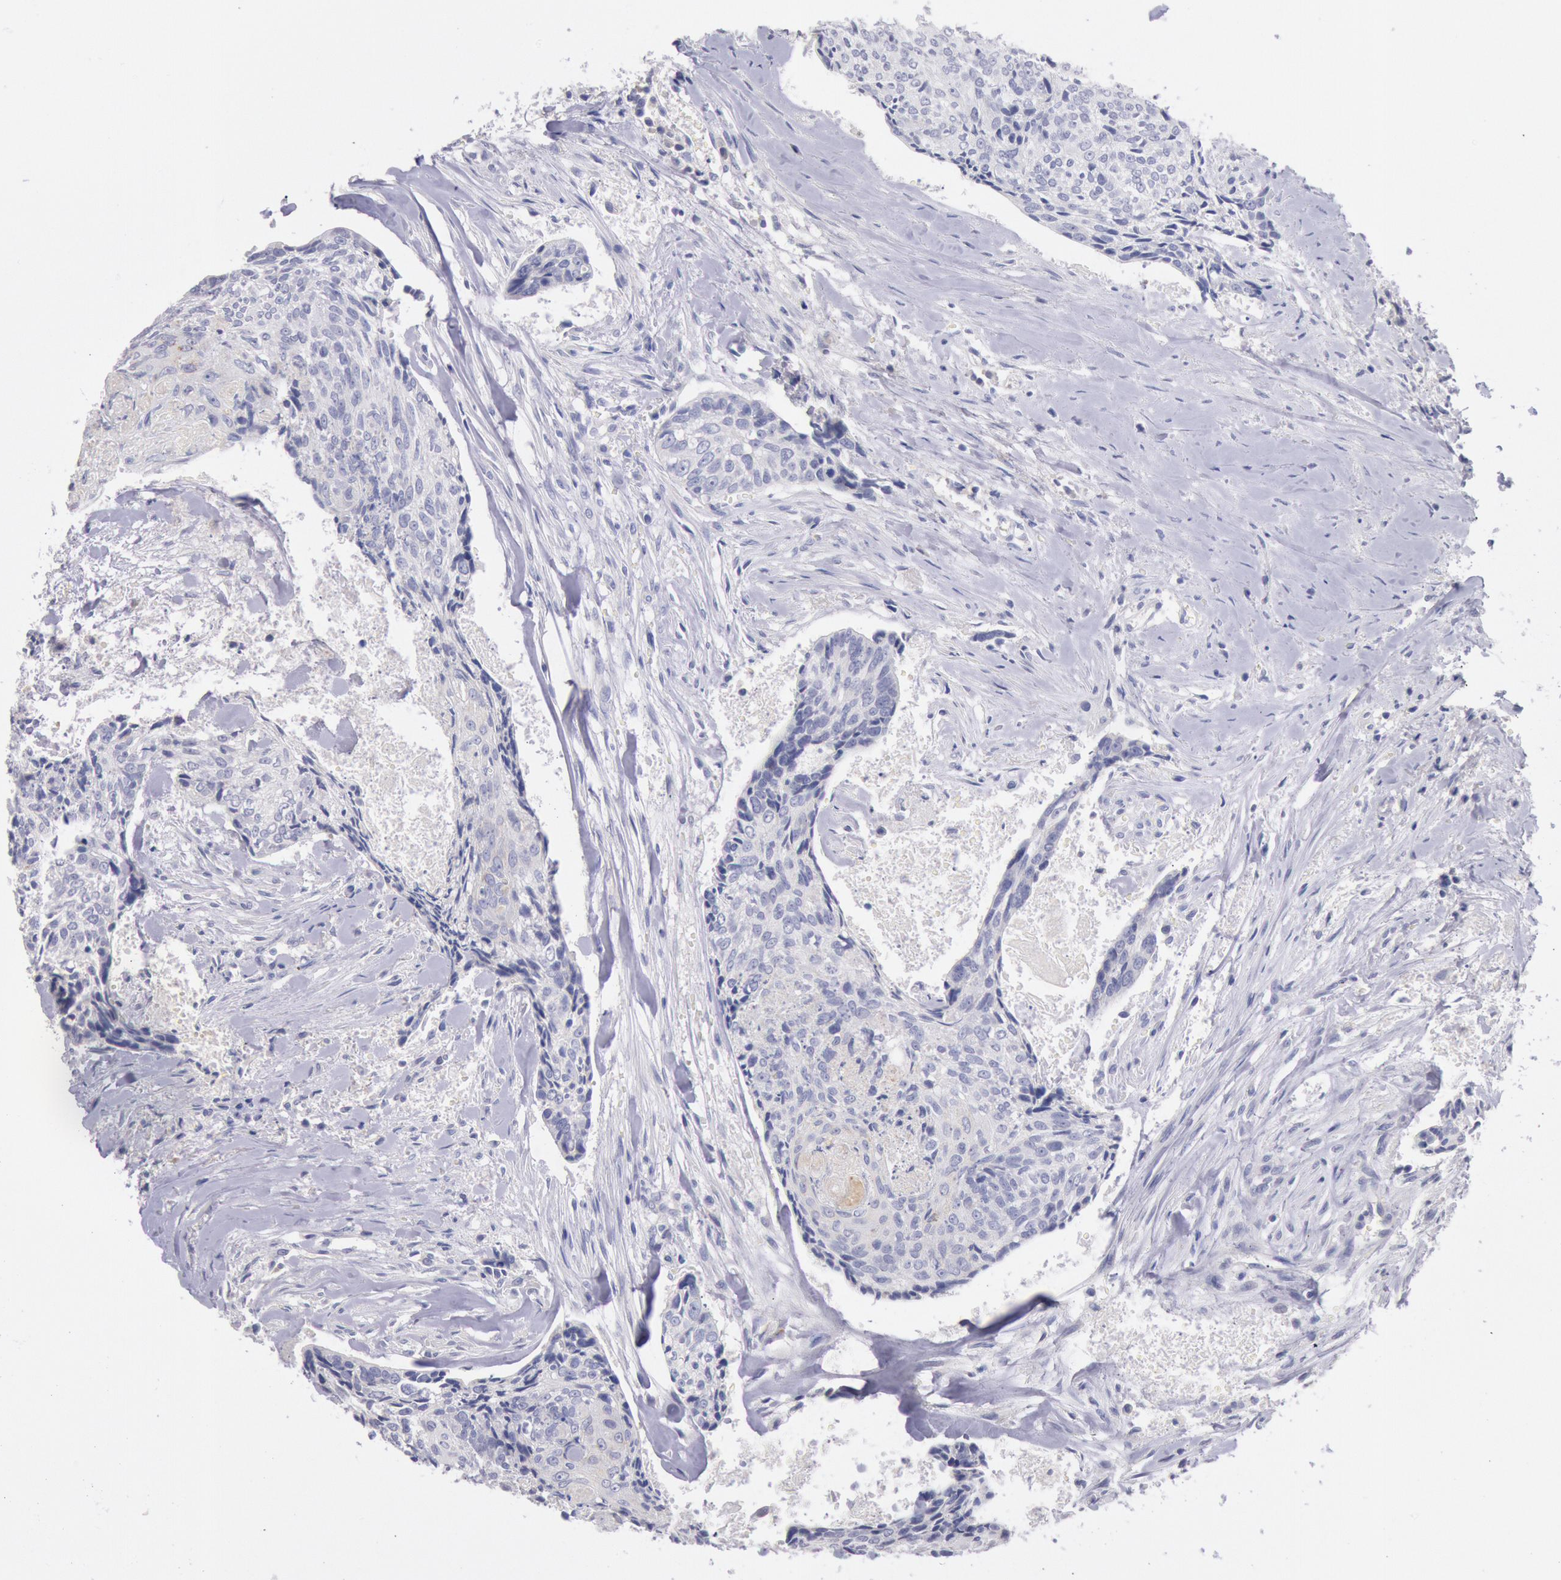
{"staining": {"intensity": "negative", "quantity": "none", "location": "none"}, "tissue": "head and neck cancer", "cell_type": "Tumor cells", "image_type": "cancer", "snomed": [{"axis": "morphology", "description": "Squamous cell carcinoma, NOS"}, {"axis": "topography", "description": "Salivary gland"}, {"axis": "topography", "description": "Head-Neck"}], "caption": "Micrograph shows no significant protein staining in tumor cells of head and neck cancer.", "gene": "GAL3ST1", "patient": {"sex": "male", "age": 70}}